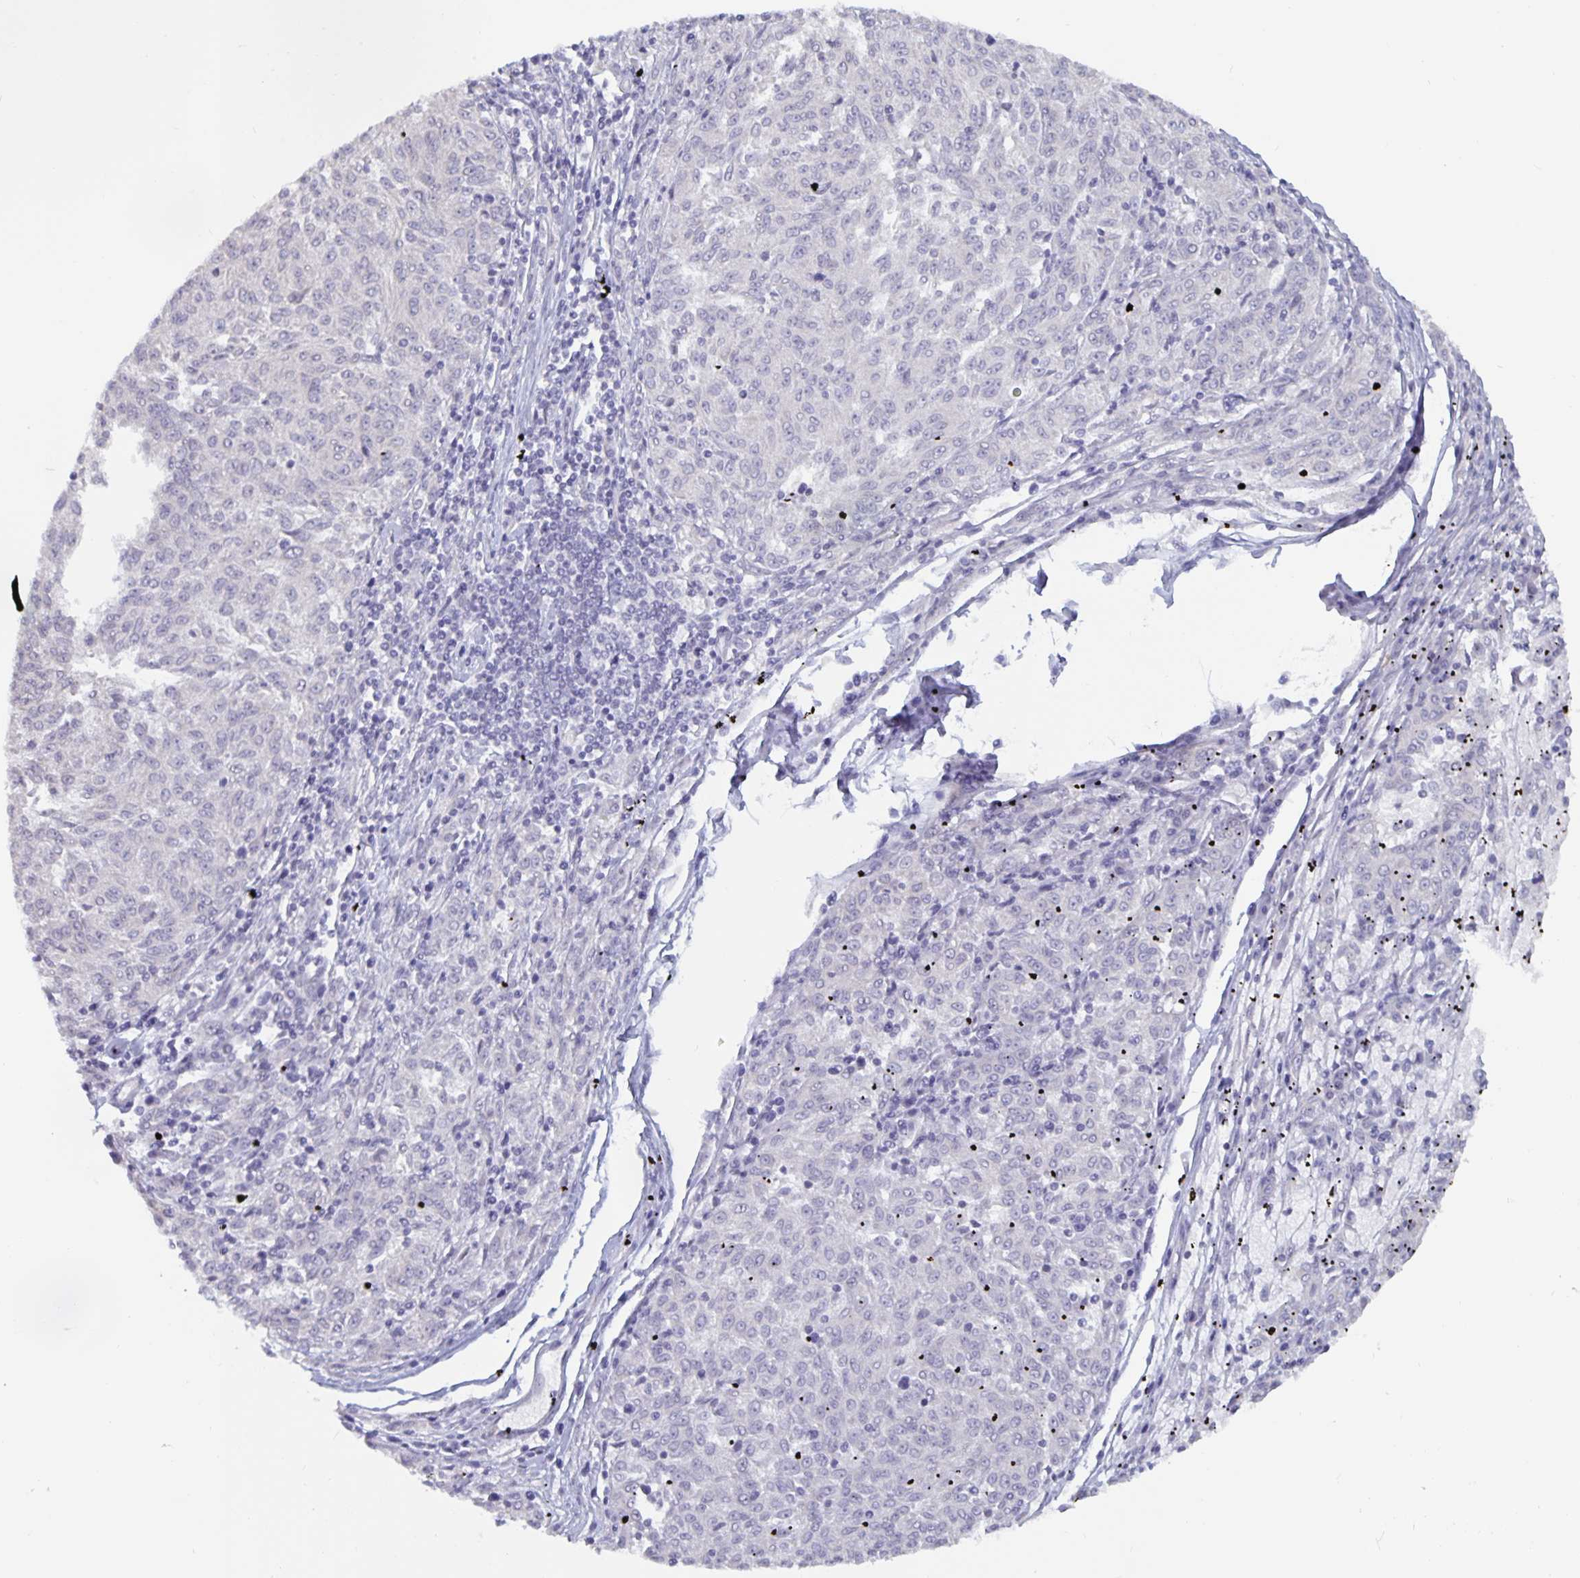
{"staining": {"intensity": "negative", "quantity": "none", "location": "none"}, "tissue": "melanoma", "cell_type": "Tumor cells", "image_type": "cancer", "snomed": [{"axis": "morphology", "description": "Malignant melanoma, NOS"}, {"axis": "topography", "description": "Skin"}], "caption": "This photomicrograph is of malignant melanoma stained with immunohistochemistry to label a protein in brown with the nuclei are counter-stained blue. There is no expression in tumor cells.", "gene": "PLCB3", "patient": {"sex": "female", "age": 72}}